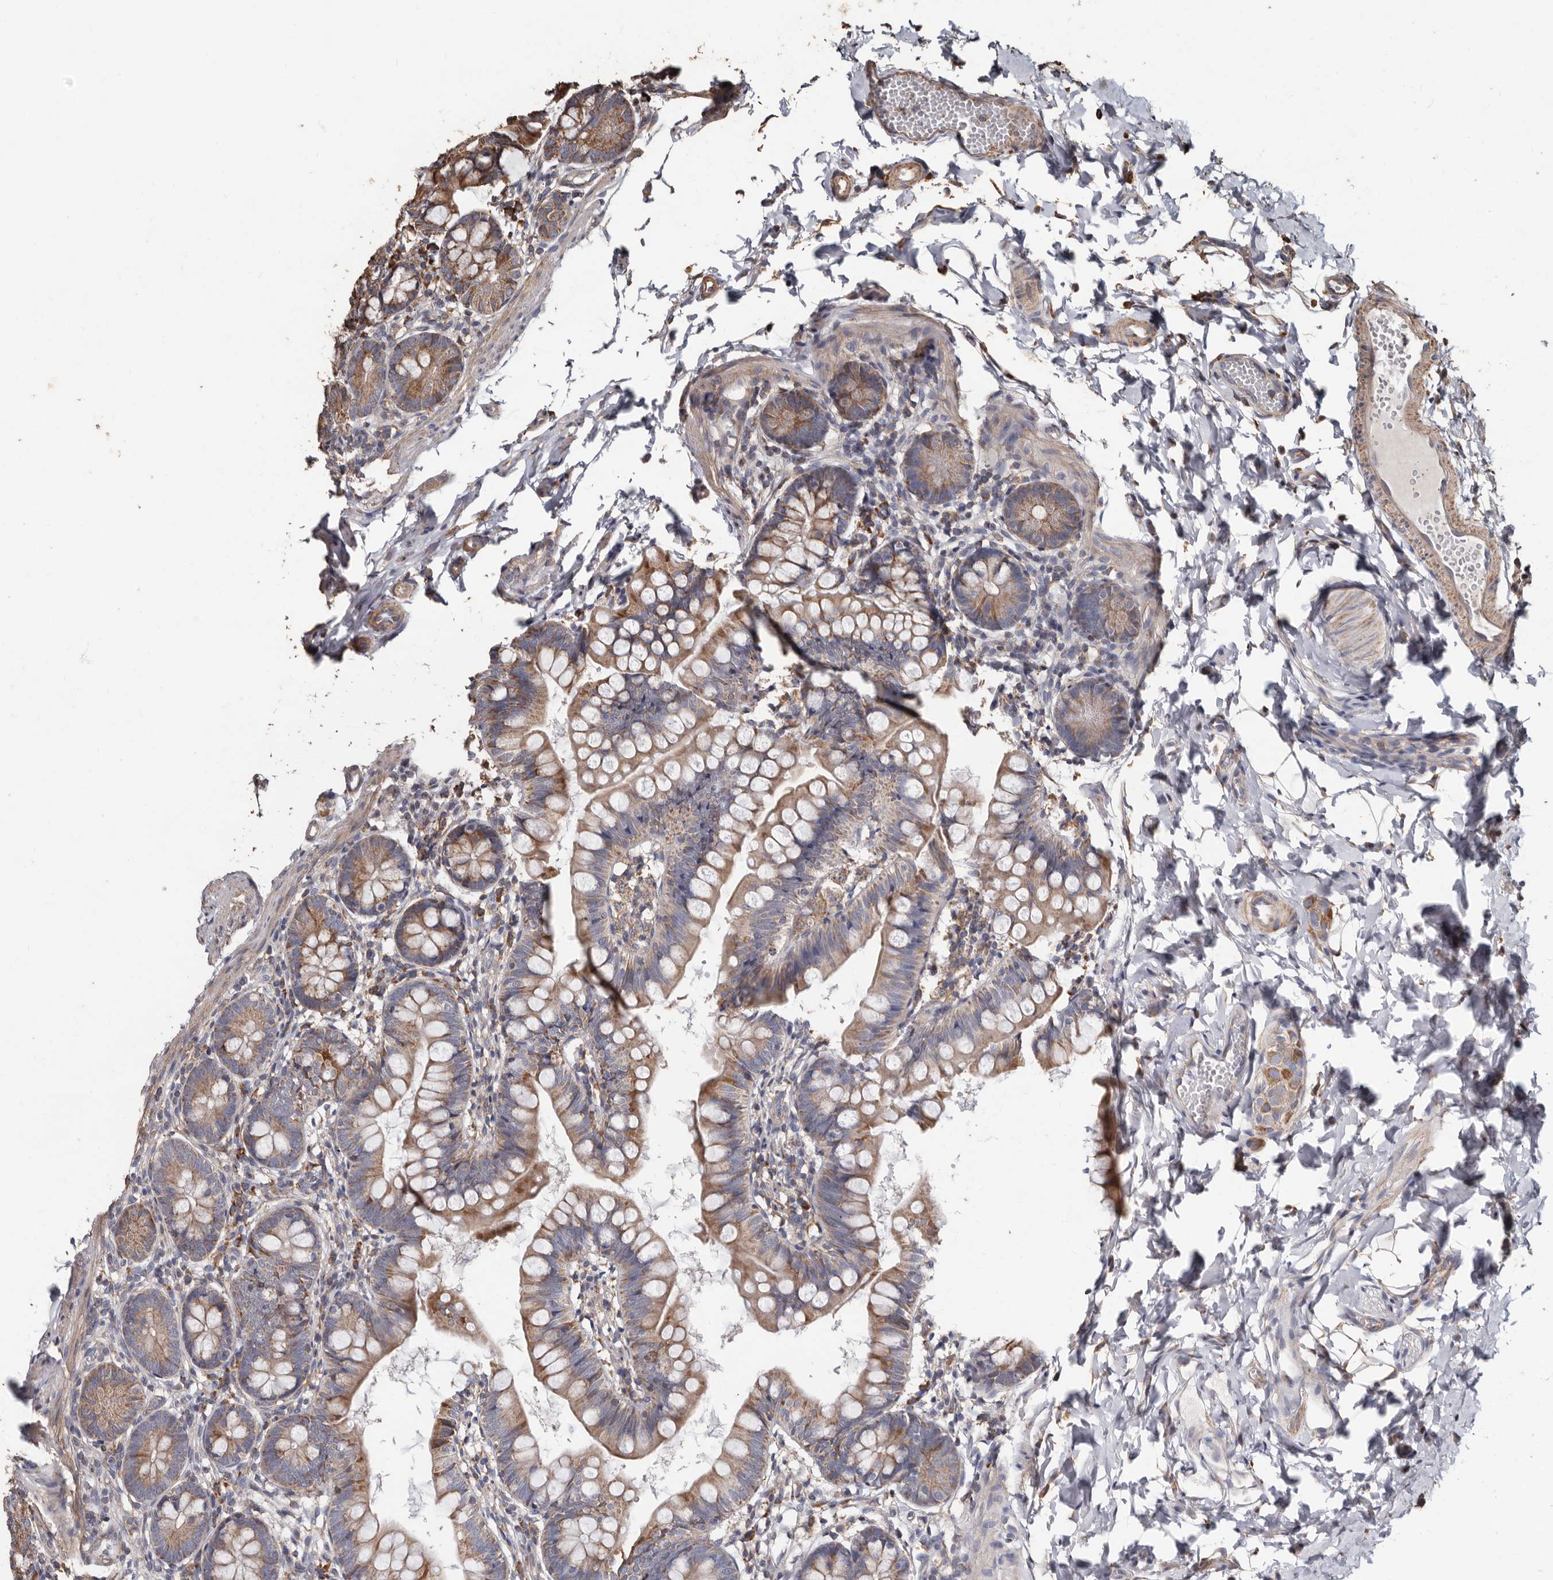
{"staining": {"intensity": "moderate", "quantity": ">75%", "location": "cytoplasmic/membranous"}, "tissue": "small intestine", "cell_type": "Glandular cells", "image_type": "normal", "snomed": [{"axis": "morphology", "description": "Normal tissue, NOS"}, {"axis": "topography", "description": "Small intestine"}], "caption": "Glandular cells reveal moderate cytoplasmic/membranous positivity in about >75% of cells in normal small intestine. Immunohistochemistry stains the protein of interest in brown and the nuclei are stained blue.", "gene": "OSGIN2", "patient": {"sex": "male", "age": 7}}